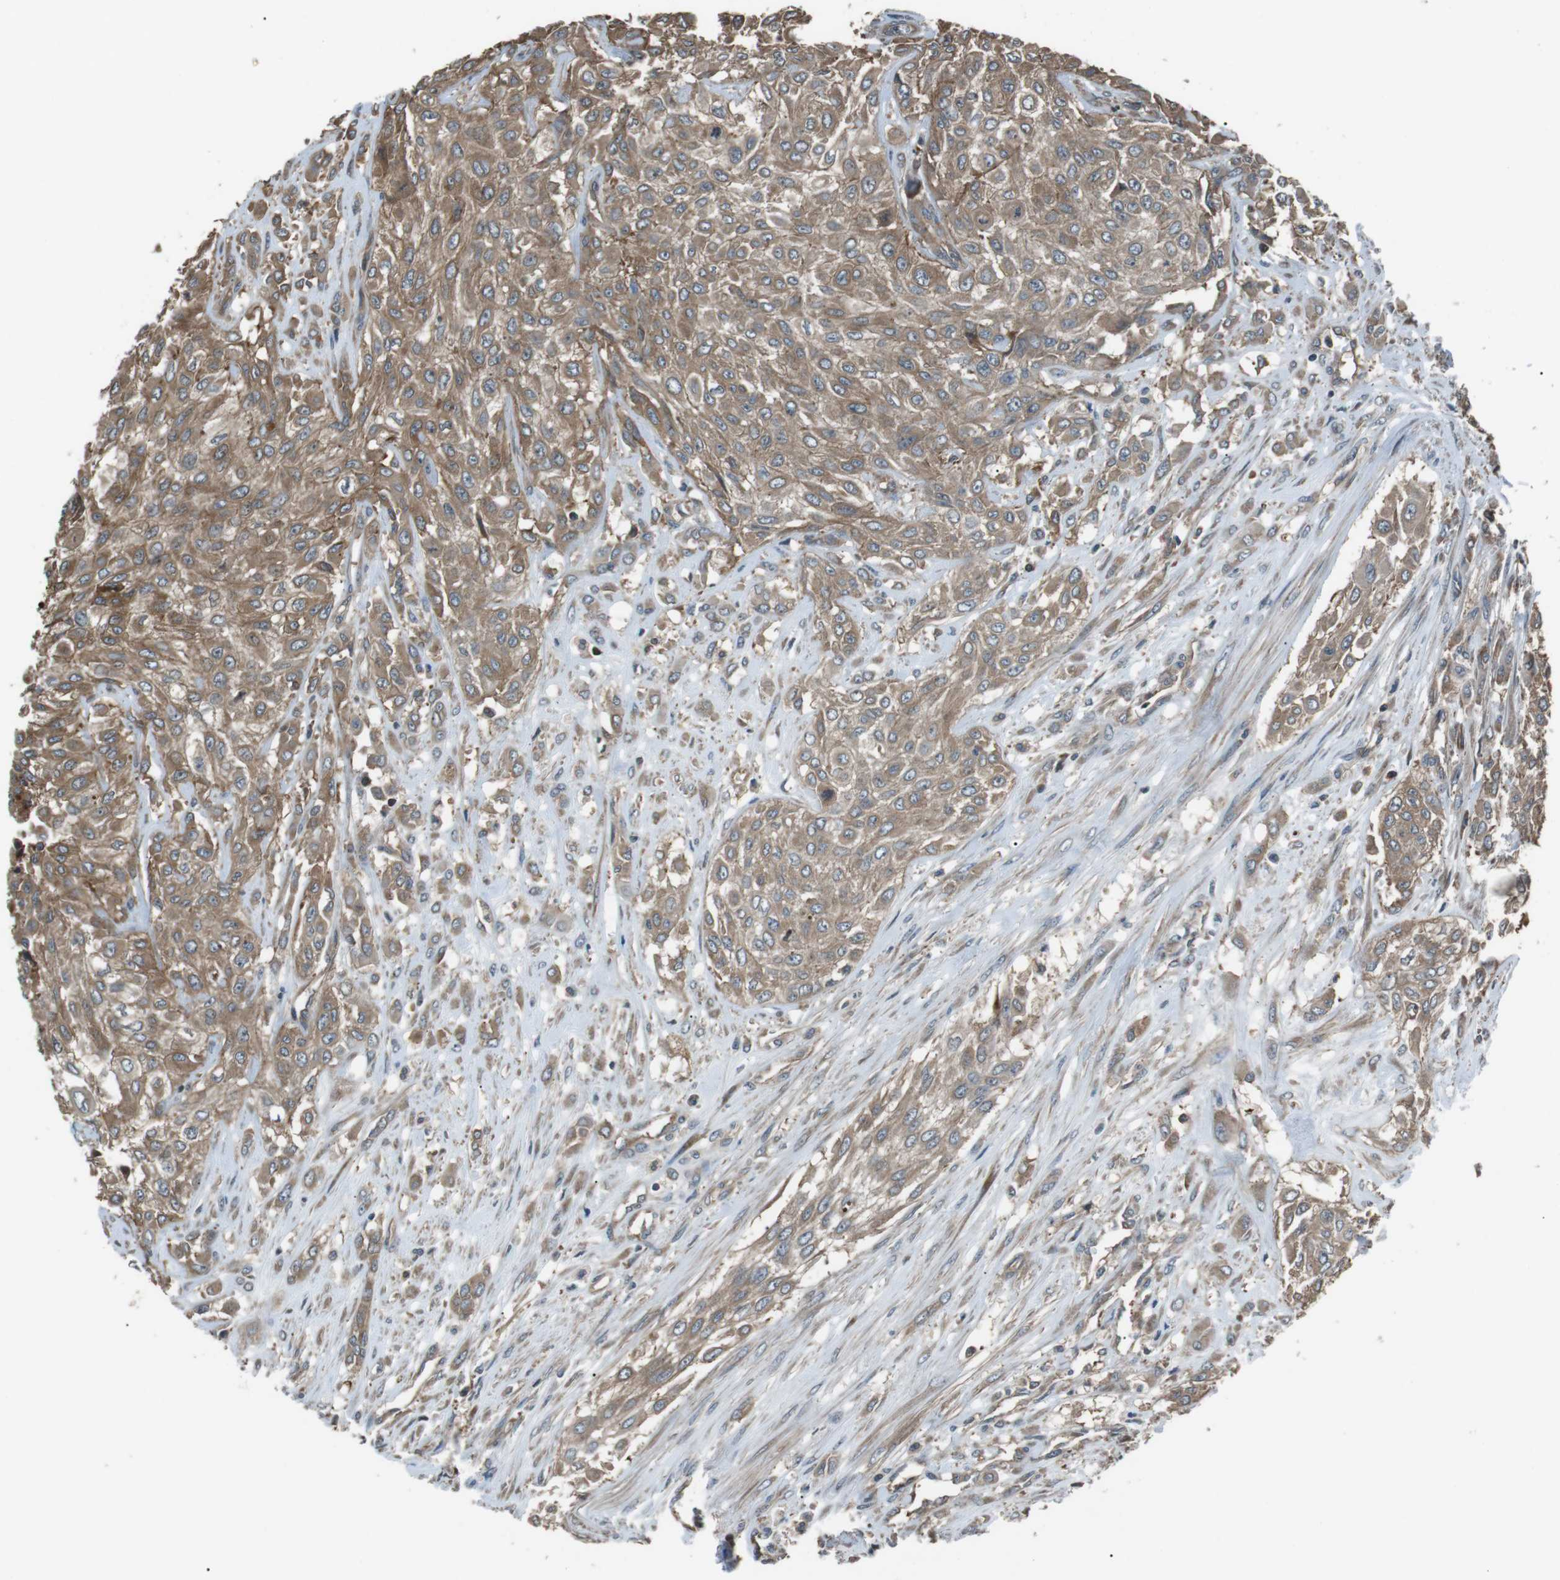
{"staining": {"intensity": "moderate", "quantity": ">75%", "location": "cytoplasmic/membranous"}, "tissue": "urothelial cancer", "cell_type": "Tumor cells", "image_type": "cancer", "snomed": [{"axis": "morphology", "description": "Urothelial carcinoma, High grade"}, {"axis": "topography", "description": "Urinary bladder"}], "caption": "A histopathology image showing moderate cytoplasmic/membranous expression in about >75% of tumor cells in urothelial cancer, as visualized by brown immunohistochemical staining.", "gene": "GPR161", "patient": {"sex": "male", "age": 57}}